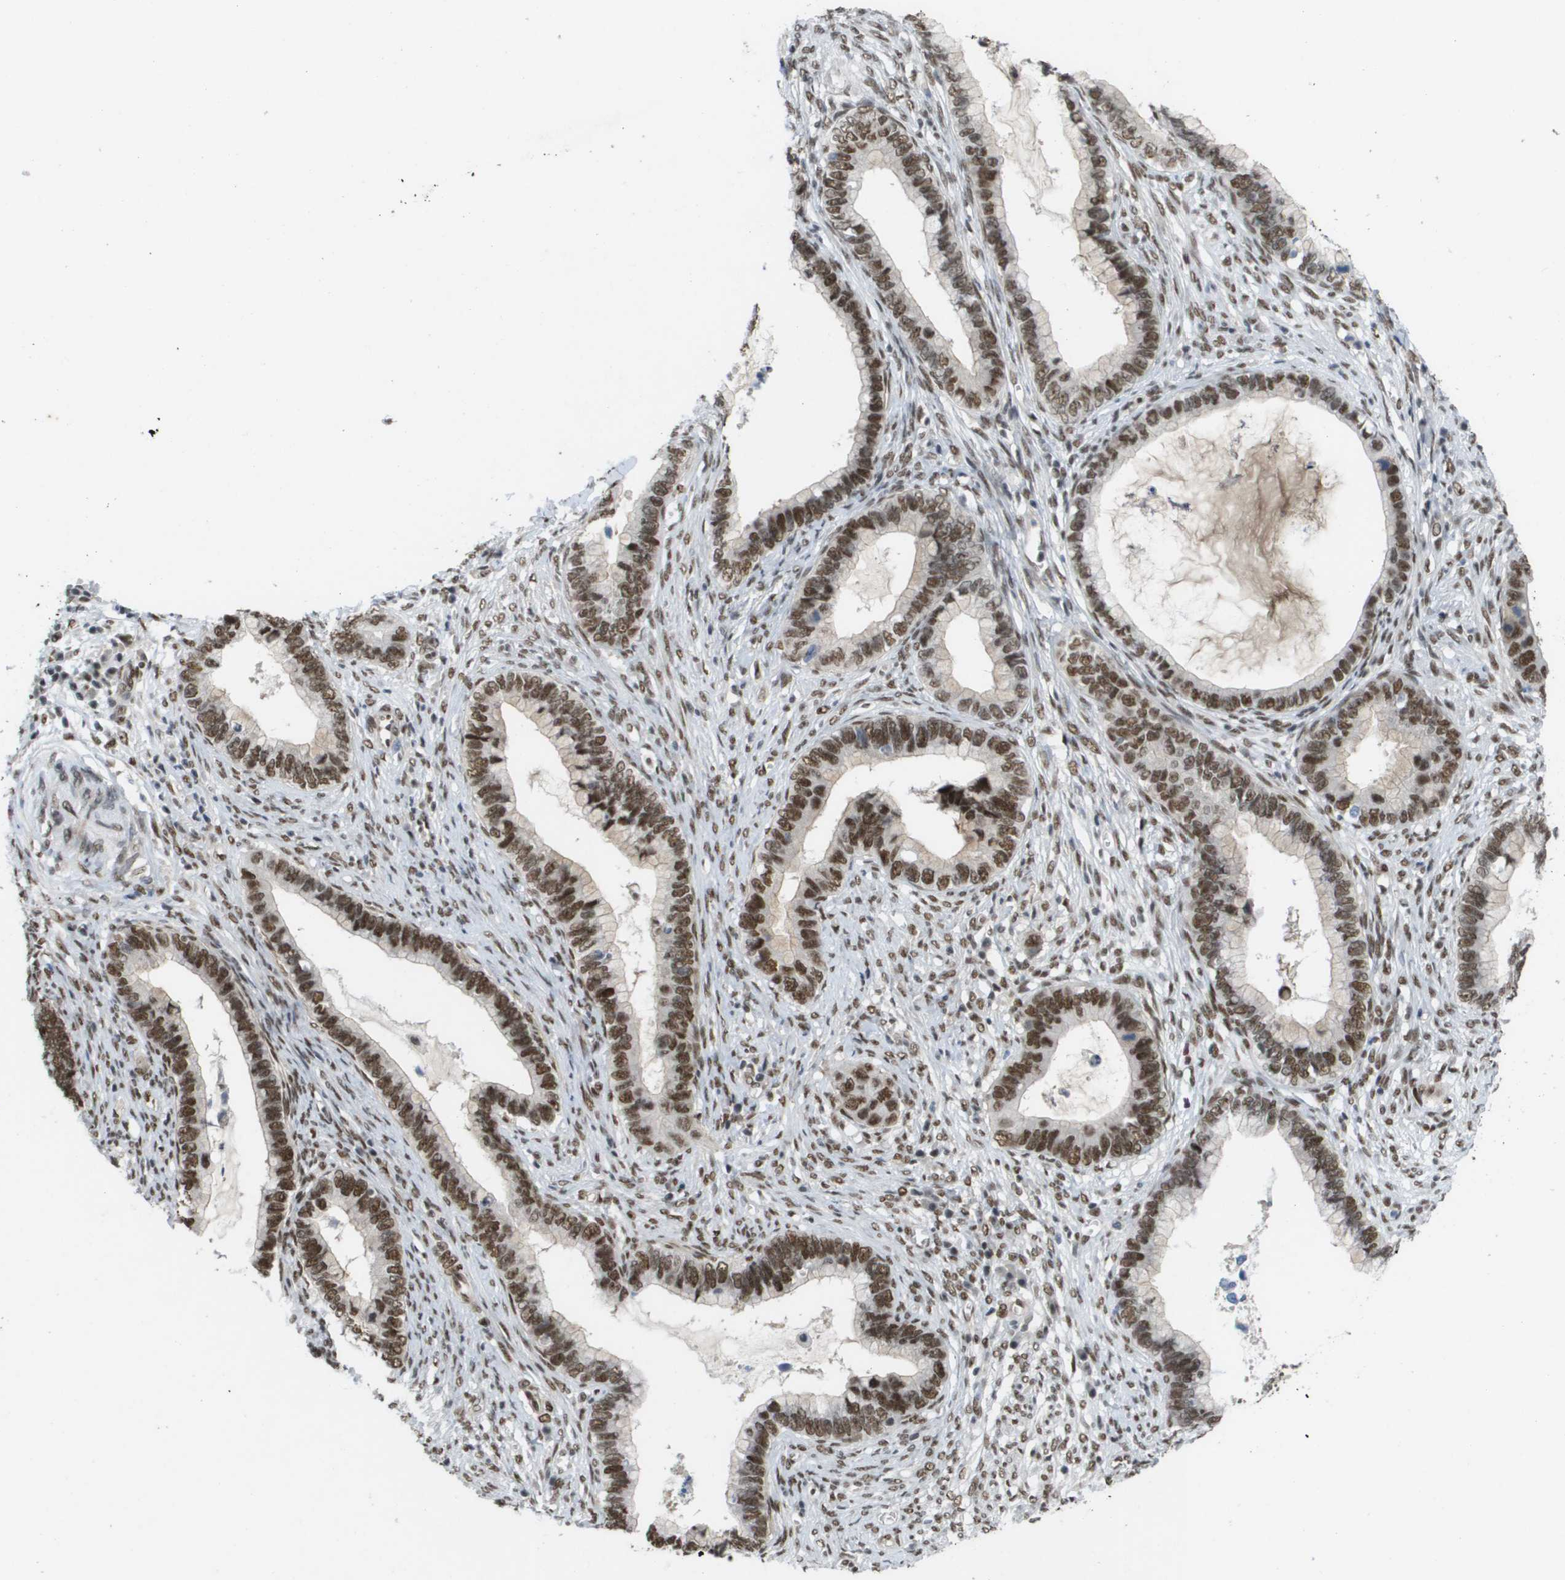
{"staining": {"intensity": "moderate", "quantity": ">75%", "location": "nuclear"}, "tissue": "cervical cancer", "cell_type": "Tumor cells", "image_type": "cancer", "snomed": [{"axis": "morphology", "description": "Adenocarcinoma, NOS"}, {"axis": "topography", "description": "Cervix"}], "caption": "This photomicrograph exhibits immunohistochemistry staining of adenocarcinoma (cervical), with medium moderate nuclear staining in approximately >75% of tumor cells.", "gene": "CDT1", "patient": {"sex": "female", "age": 44}}